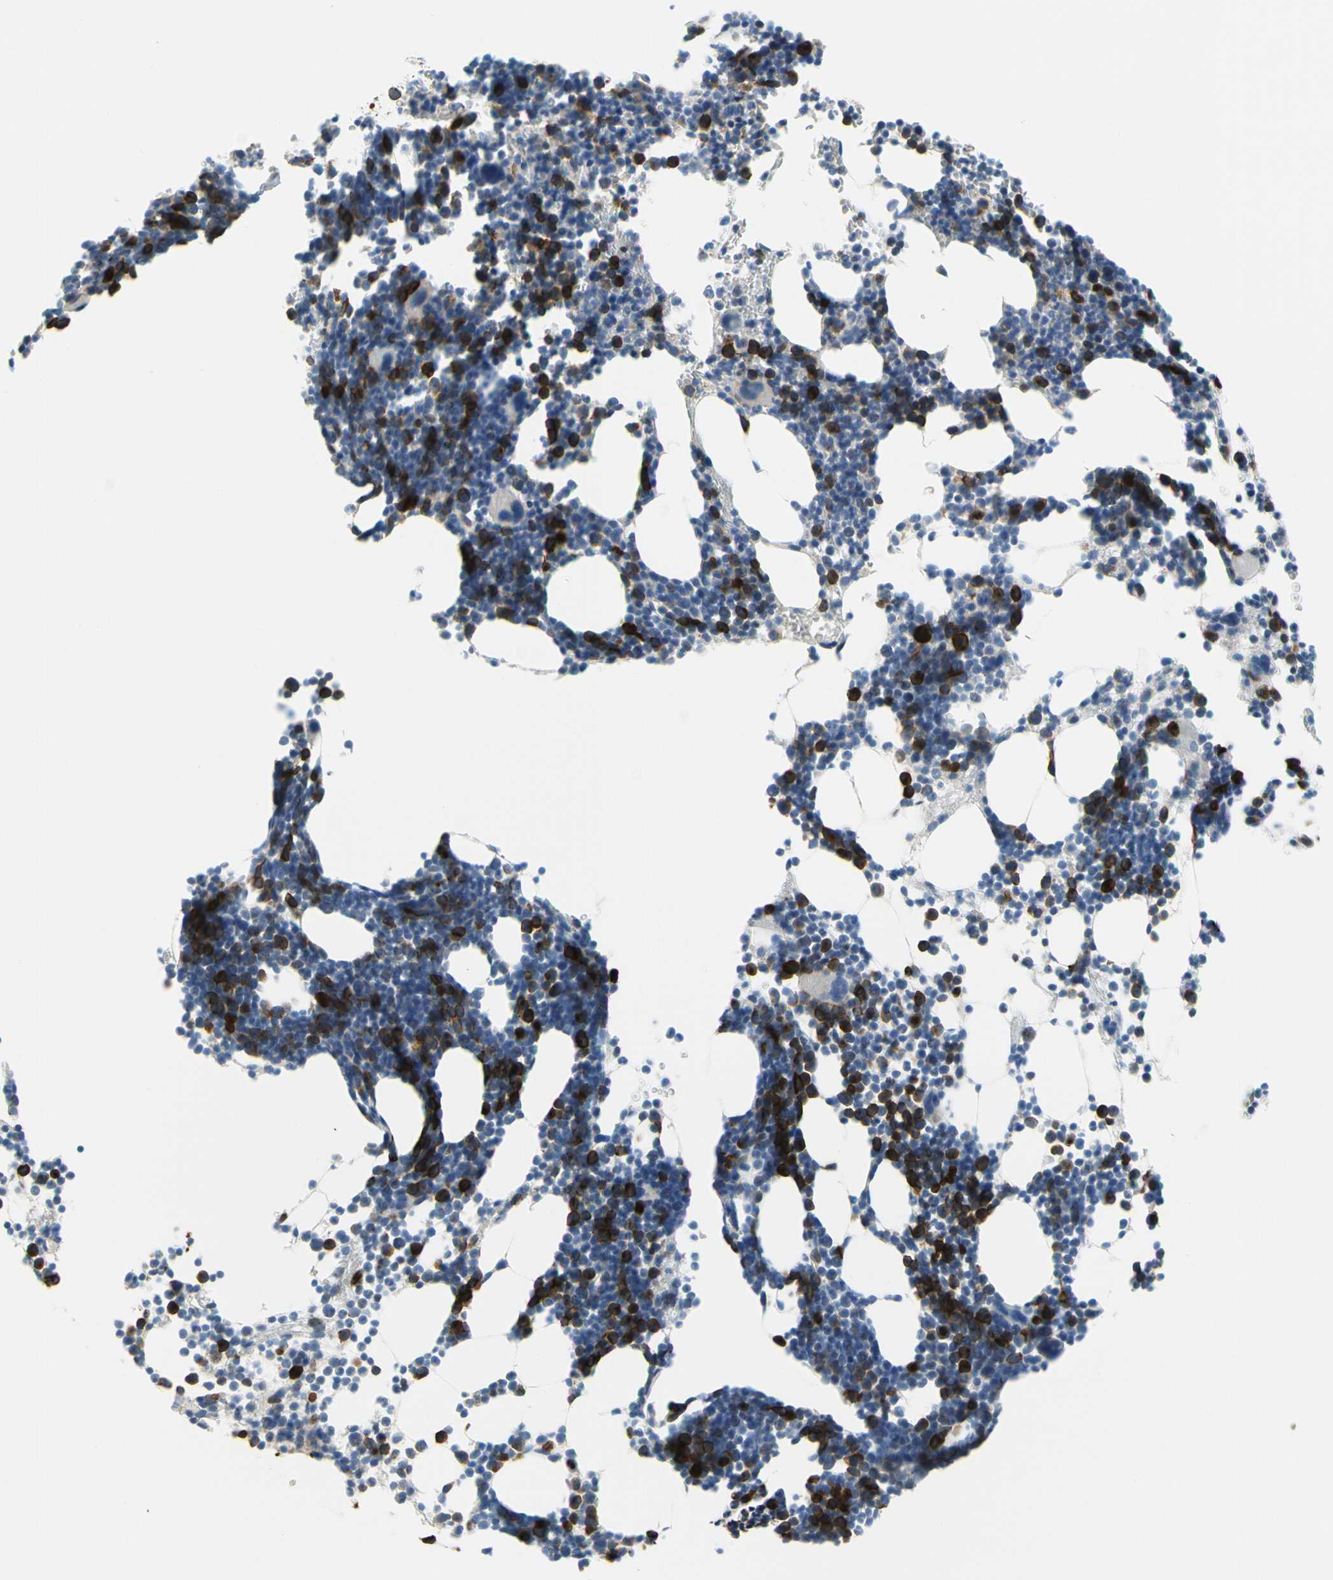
{"staining": {"intensity": "strong", "quantity": "25%-75%", "location": "cytoplasmic/membranous"}, "tissue": "bone marrow", "cell_type": "Hematopoietic cells", "image_type": "normal", "snomed": [{"axis": "morphology", "description": "Normal tissue, NOS"}, {"axis": "topography", "description": "Bone marrow"}], "caption": "Protein staining exhibits strong cytoplasmic/membranous staining in approximately 25%-75% of hematopoietic cells in benign bone marrow.", "gene": "TACC3", "patient": {"sex": "female", "age": 68}}